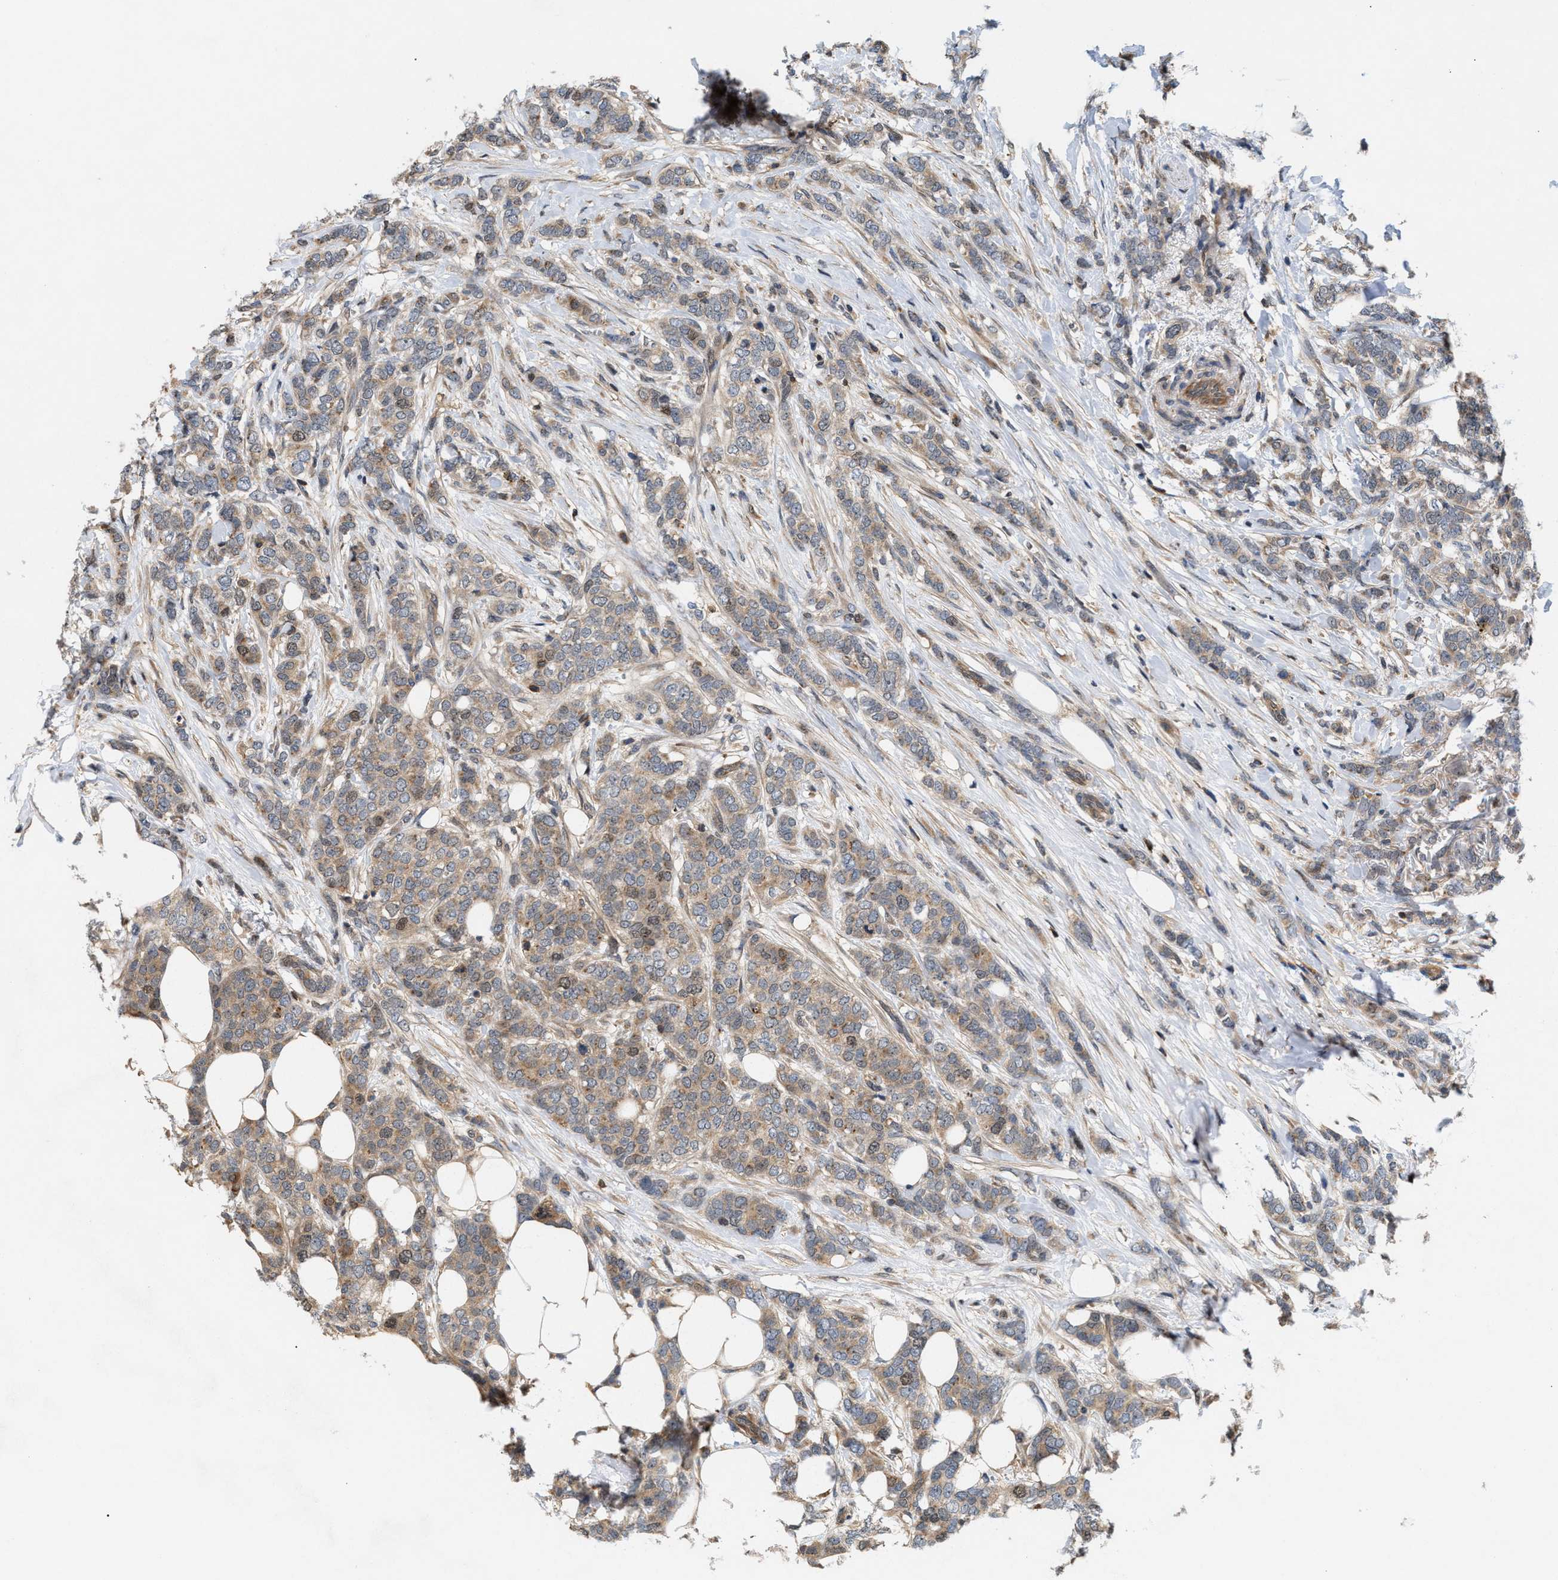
{"staining": {"intensity": "weak", "quantity": ">75%", "location": "cytoplasmic/membranous"}, "tissue": "breast cancer", "cell_type": "Tumor cells", "image_type": "cancer", "snomed": [{"axis": "morphology", "description": "Lobular carcinoma"}, {"axis": "topography", "description": "Skin"}, {"axis": "topography", "description": "Breast"}], "caption": "This is a photomicrograph of IHC staining of breast cancer (lobular carcinoma), which shows weak staining in the cytoplasmic/membranous of tumor cells.", "gene": "GLOD4", "patient": {"sex": "female", "age": 46}}